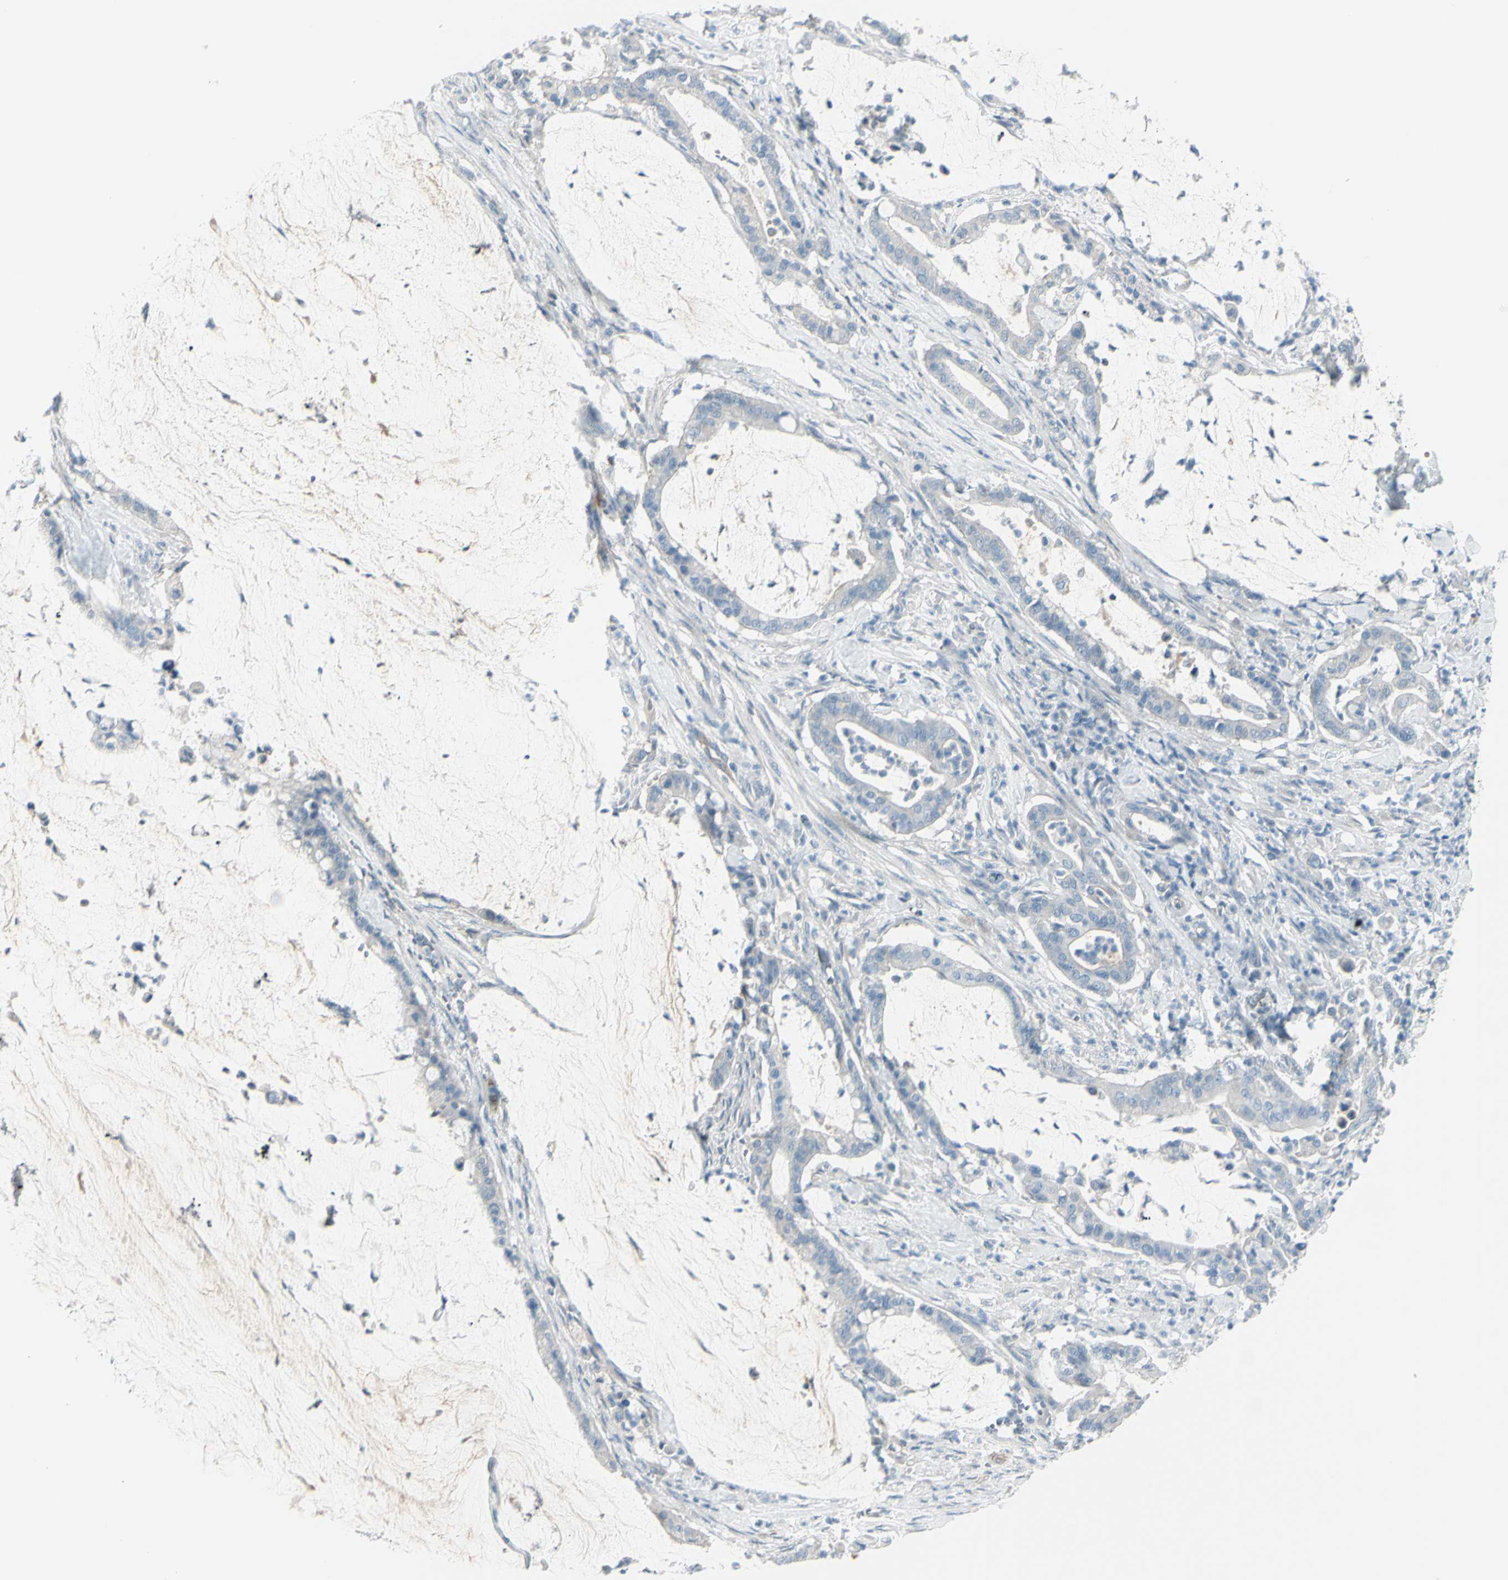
{"staining": {"intensity": "negative", "quantity": "none", "location": "none"}, "tissue": "pancreatic cancer", "cell_type": "Tumor cells", "image_type": "cancer", "snomed": [{"axis": "morphology", "description": "Adenocarcinoma, NOS"}, {"axis": "topography", "description": "Pancreas"}], "caption": "An immunohistochemistry photomicrograph of pancreatic adenocarcinoma is shown. There is no staining in tumor cells of pancreatic adenocarcinoma.", "gene": "GPR34", "patient": {"sex": "male", "age": 41}}